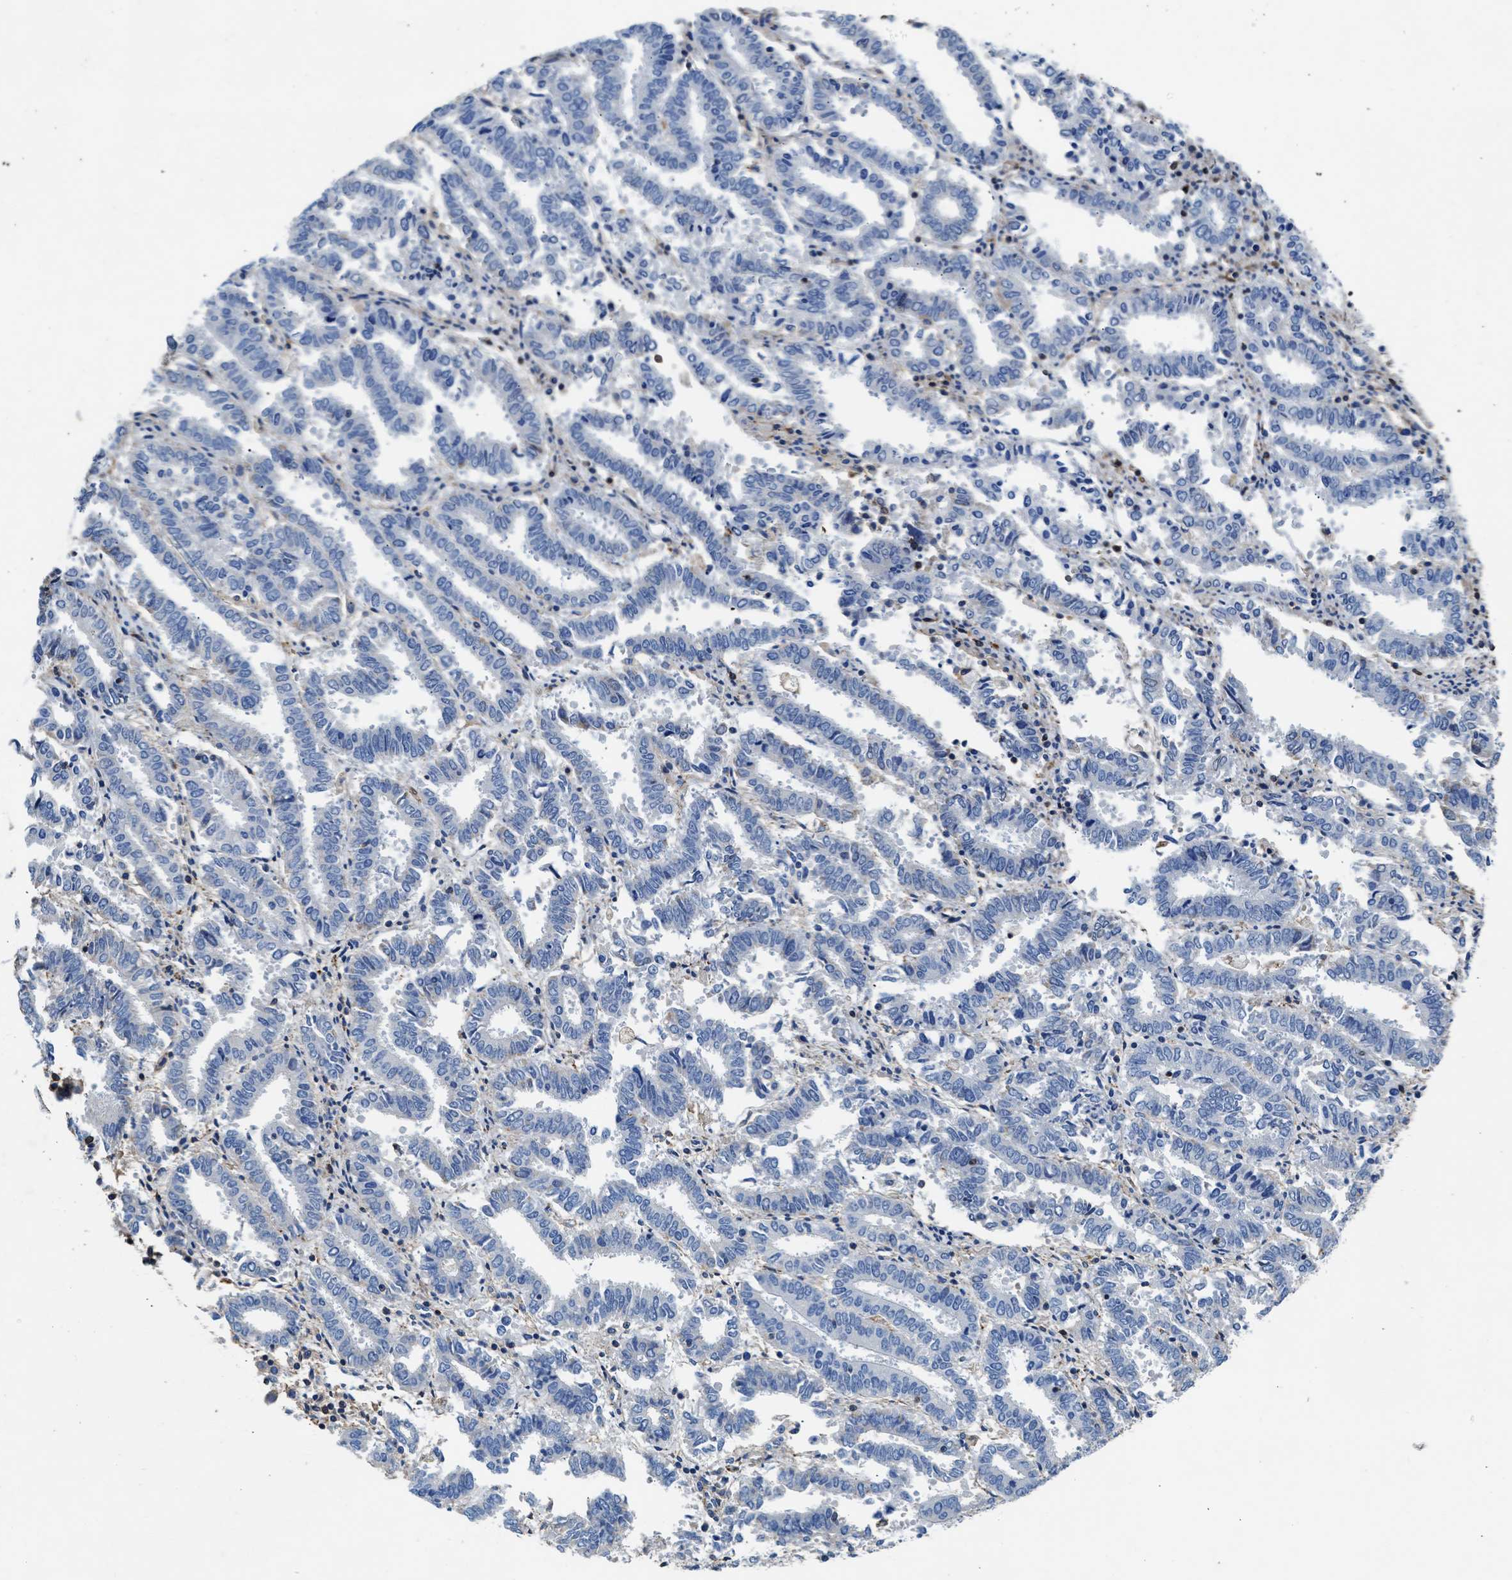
{"staining": {"intensity": "negative", "quantity": "none", "location": "none"}, "tissue": "endometrial cancer", "cell_type": "Tumor cells", "image_type": "cancer", "snomed": [{"axis": "morphology", "description": "Adenocarcinoma, NOS"}, {"axis": "topography", "description": "Uterus"}], "caption": "A micrograph of human endometrial adenocarcinoma is negative for staining in tumor cells. (DAB immunohistochemistry visualized using brightfield microscopy, high magnification).", "gene": "KCNQ4", "patient": {"sex": "female", "age": 83}}